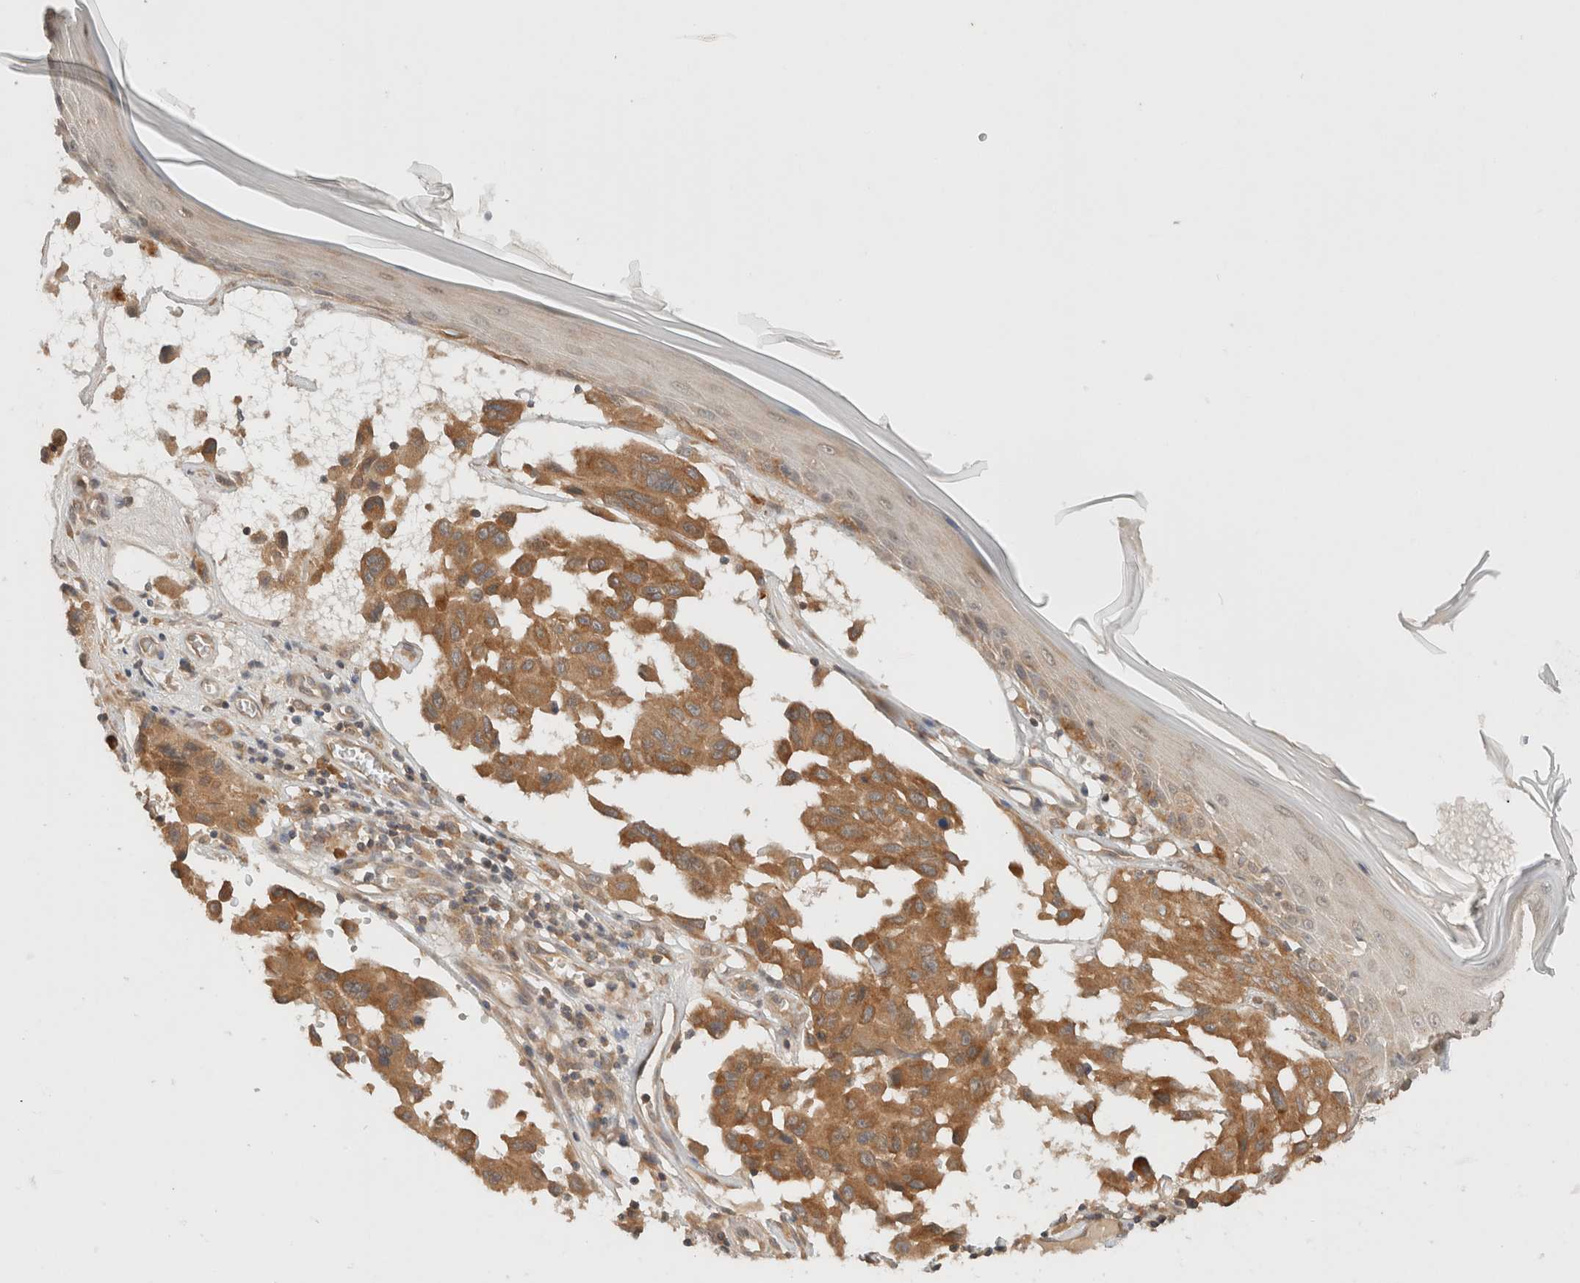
{"staining": {"intensity": "moderate", "quantity": ">75%", "location": "cytoplasmic/membranous"}, "tissue": "melanoma", "cell_type": "Tumor cells", "image_type": "cancer", "snomed": [{"axis": "morphology", "description": "Malignant melanoma, NOS"}, {"axis": "topography", "description": "Skin"}], "caption": "Protein expression analysis of human malignant melanoma reveals moderate cytoplasmic/membranous expression in about >75% of tumor cells.", "gene": "ARFGEF2", "patient": {"sex": "male", "age": 30}}